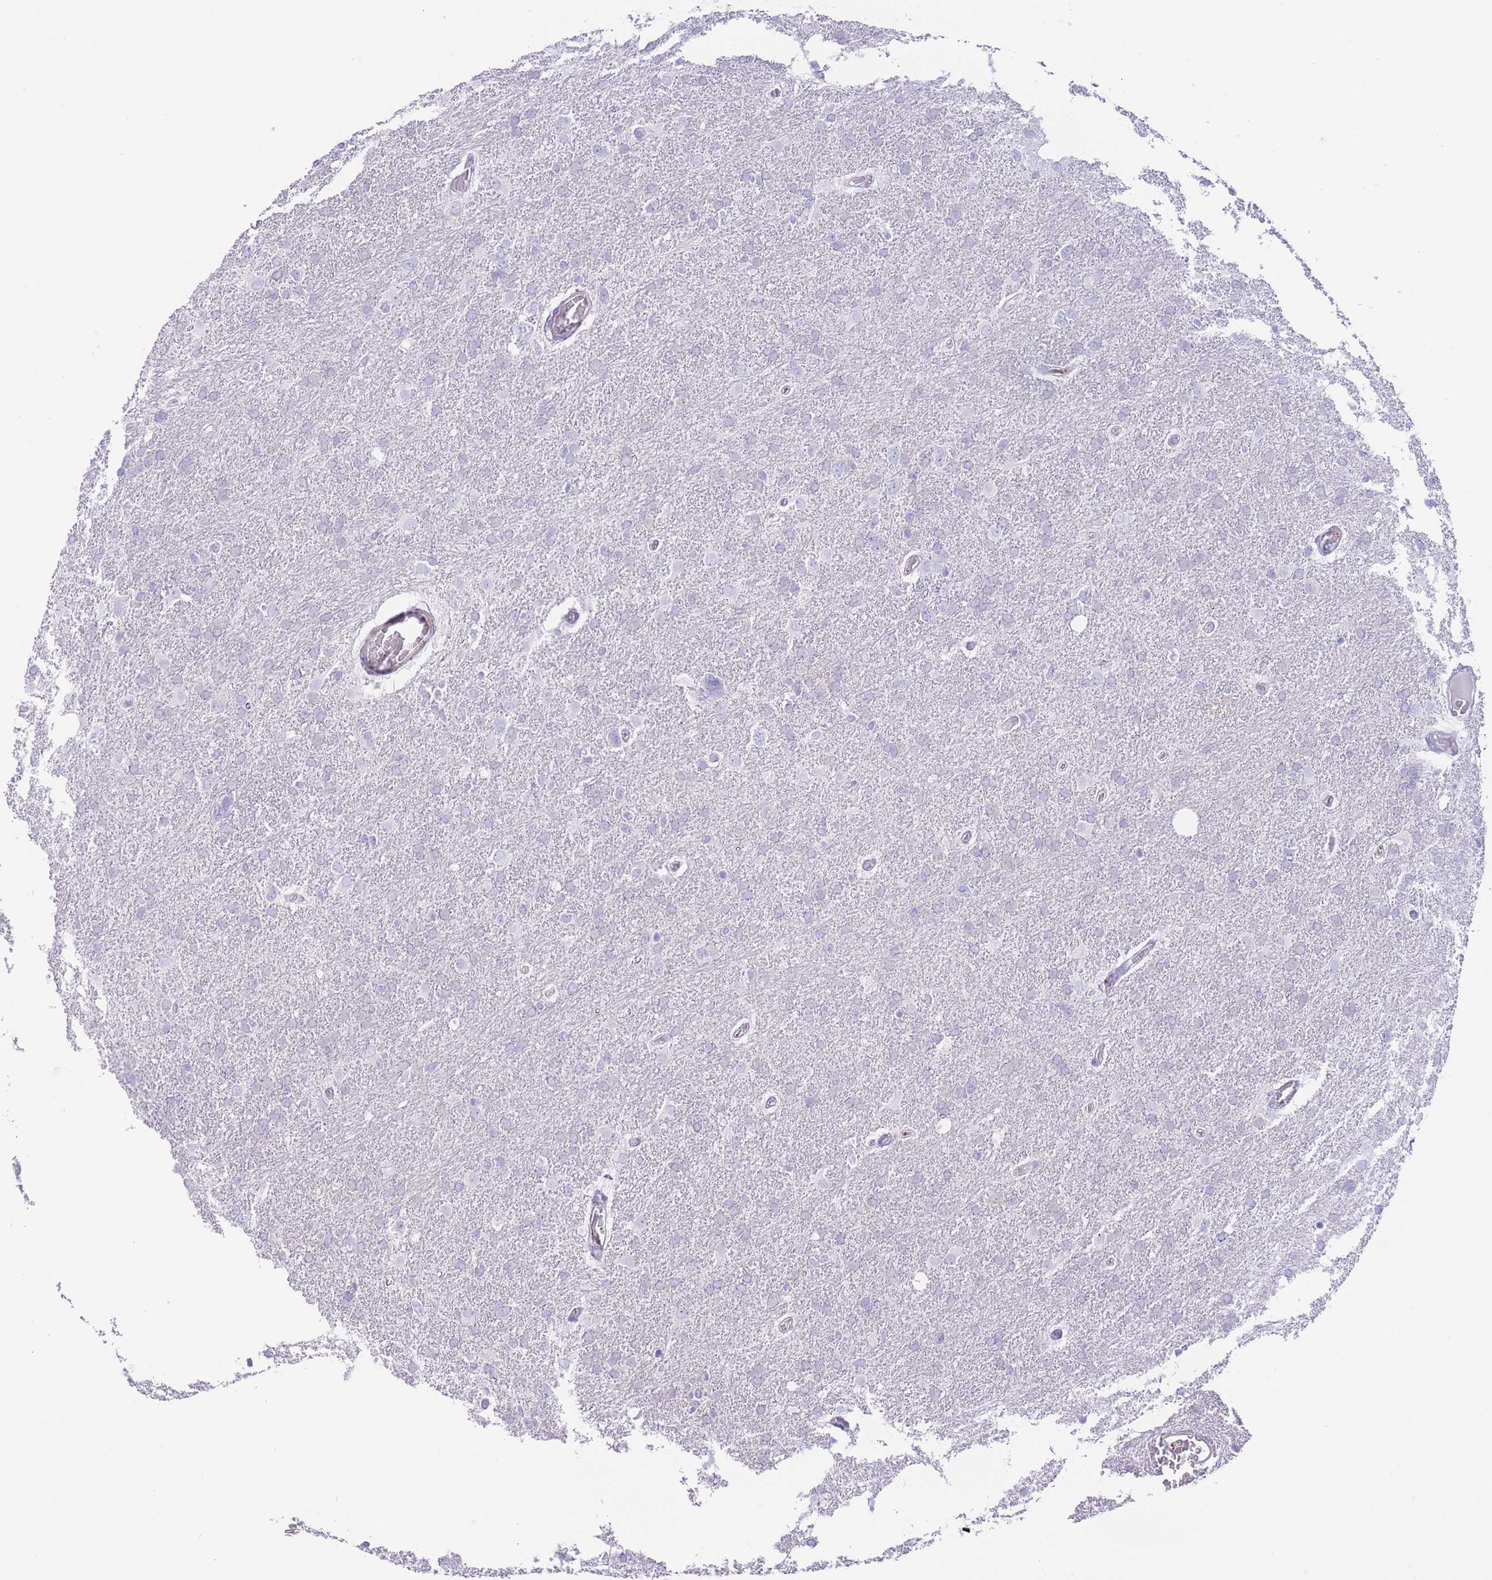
{"staining": {"intensity": "negative", "quantity": "none", "location": "none"}, "tissue": "glioma", "cell_type": "Tumor cells", "image_type": "cancer", "snomed": [{"axis": "morphology", "description": "Glioma, malignant, High grade"}, {"axis": "topography", "description": "Brain"}], "caption": "There is no significant positivity in tumor cells of malignant glioma (high-grade). (DAB (3,3'-diaminobenzidine) immunohistochemistry (IHC) visualized using brightfield microscopy, high magnification).", "gene": "LDB3", "patient": {"sex": "male", "age": 61}}